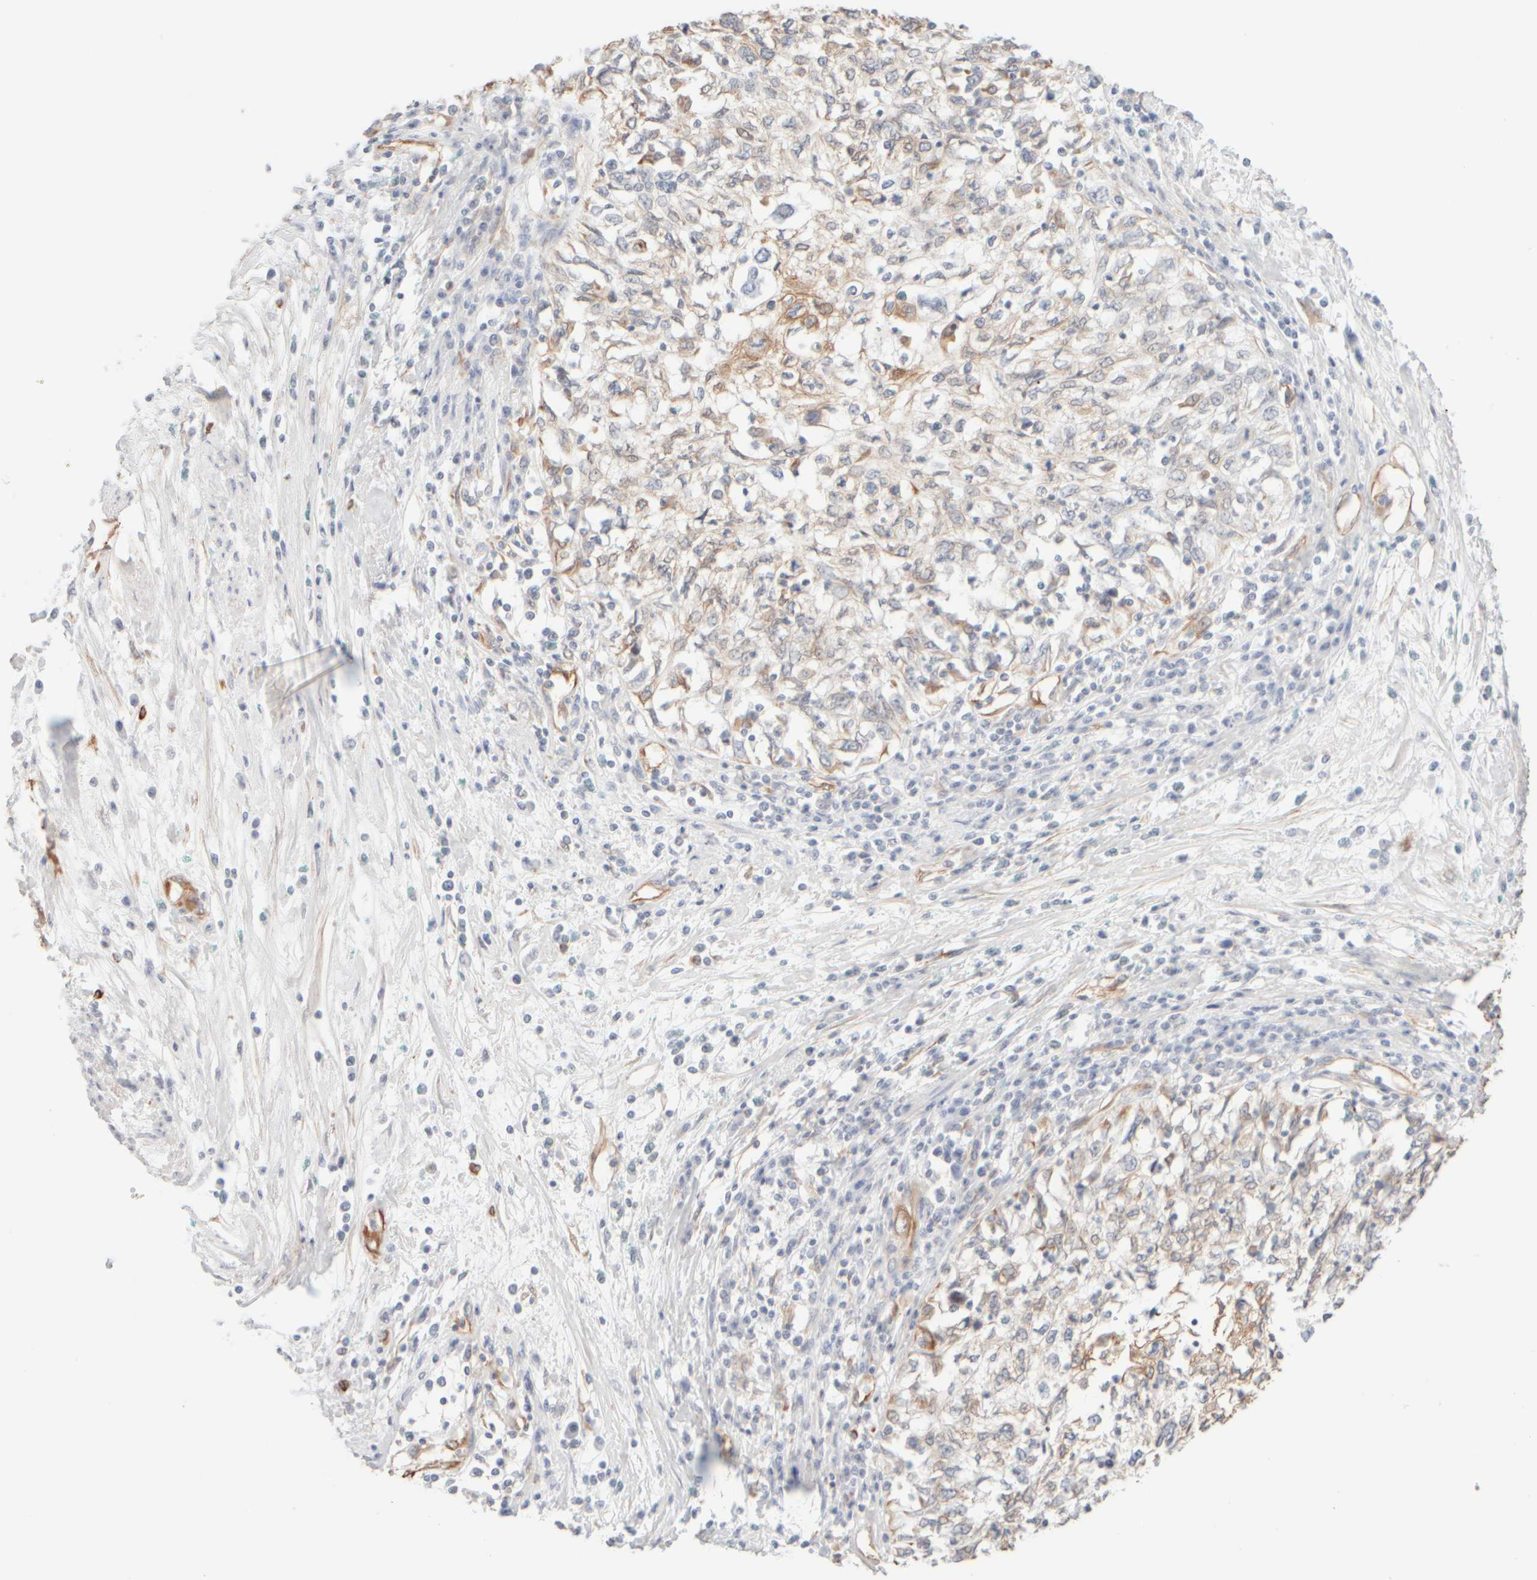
{"staining": {"intensity": "moderate", "quantity": "<25%", "location": "cytoplasmic/membranous"}, "tissue": "cervical cancer", "cell_type": "Tumor cells", "image_type": "cancer", "snomed": [{"axis": "morphology", "description": "Squamous cell carcinoma, NOS"}, {"axis": "topography", "description": "Cervix"}], "caption": "Human squamous cell carcinoma (cervical) stained for a protein (brown) demonstrates moderate cytoplasmic/membranous positive staining in about <25% of tumor cells.", "gene": "KRT15", "patient": {"sex": "female", "age": 57}}